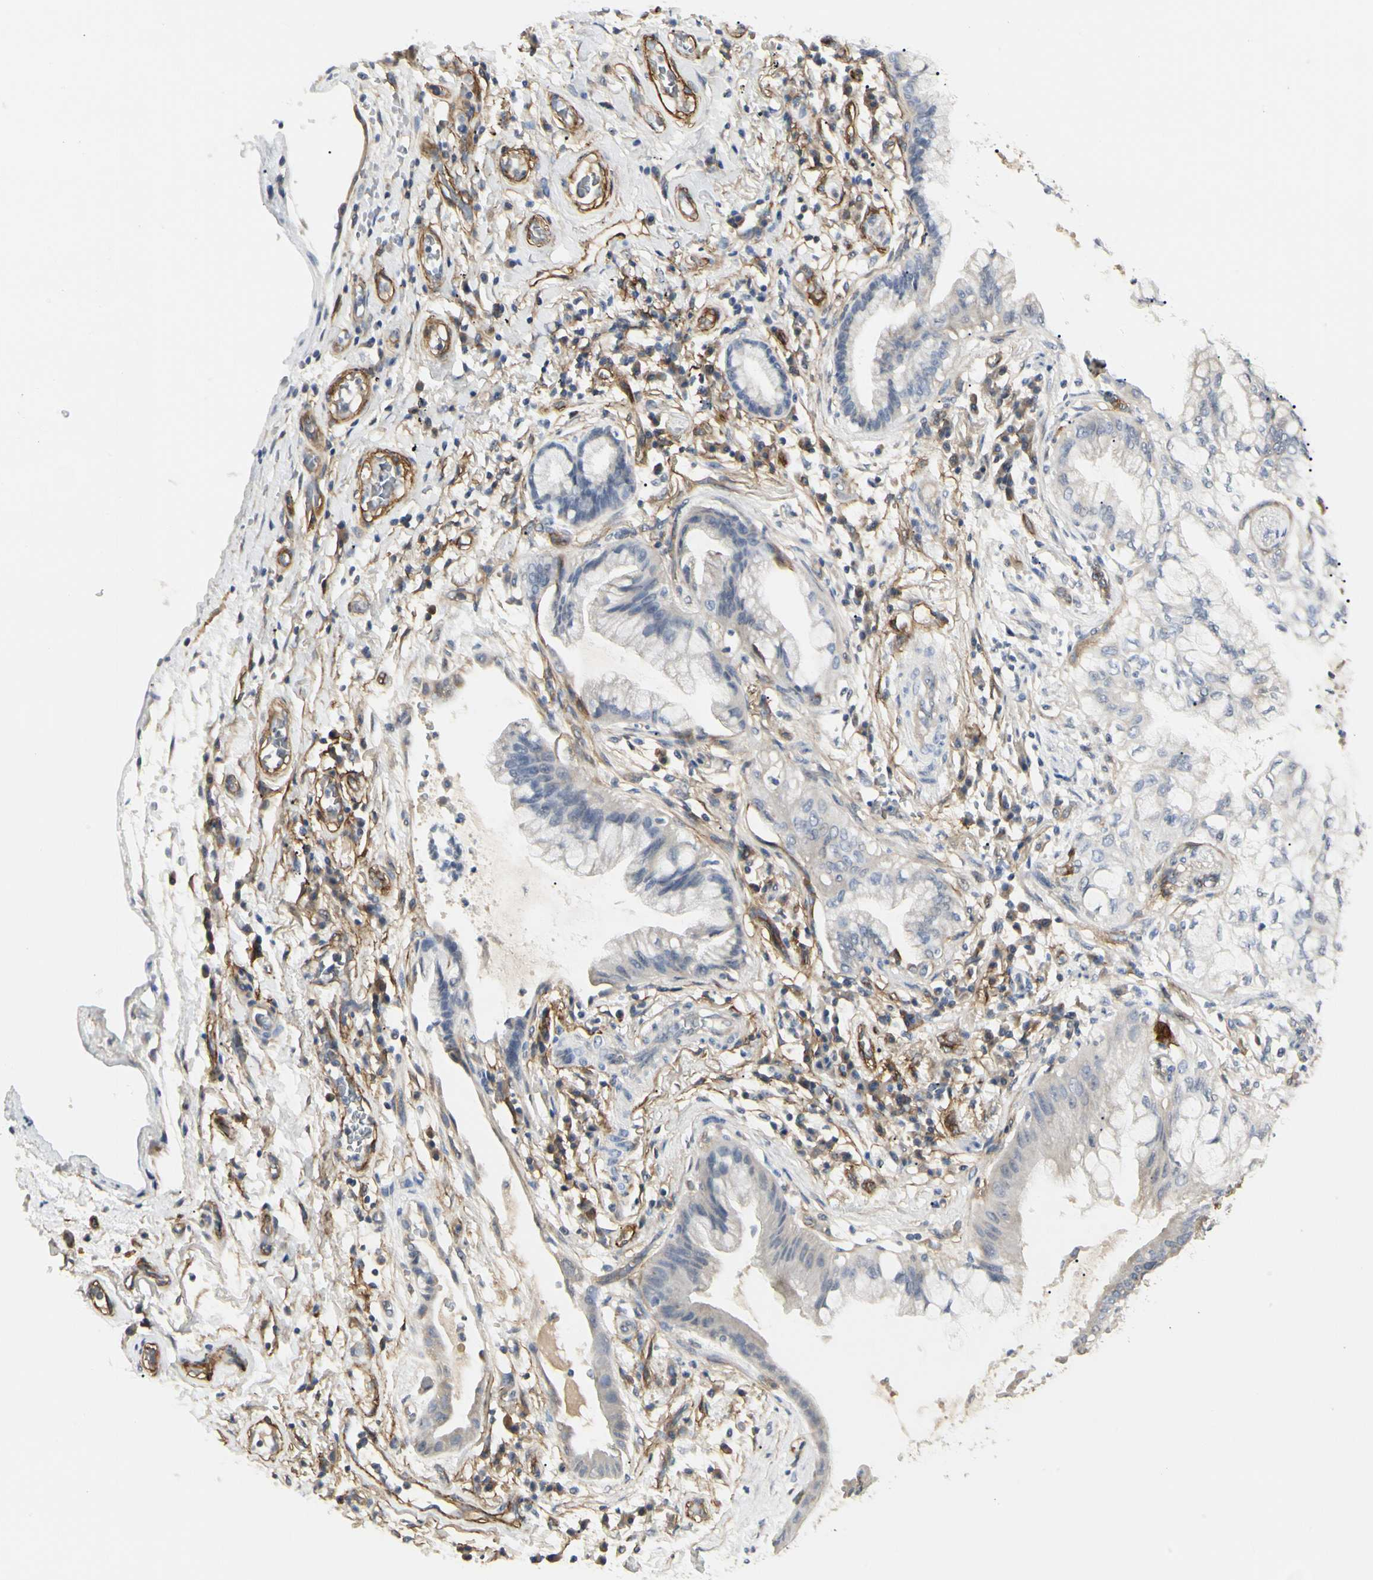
{"staining": {"intensity": "negative", "quantity": "none", "location": "none"}, "tissue": "lung cancer", "cell_type": "Tumor cells", "image_type": "cancer", "snomed": [{"axis": "morphology", "description": "Adenocarcinoma, NOS"}, {"axis": "topography", "description": "Lung"}], "caption": "This micrograph is of lung adenocarcinoma stained with IHC to label a protein in brown with the nuclei are counter-stained blue. There is no expression in tumor cells. Nuclei are stained in blue.", "gene": "GGT5", "patient": {"sex": "female", "age": 70}}